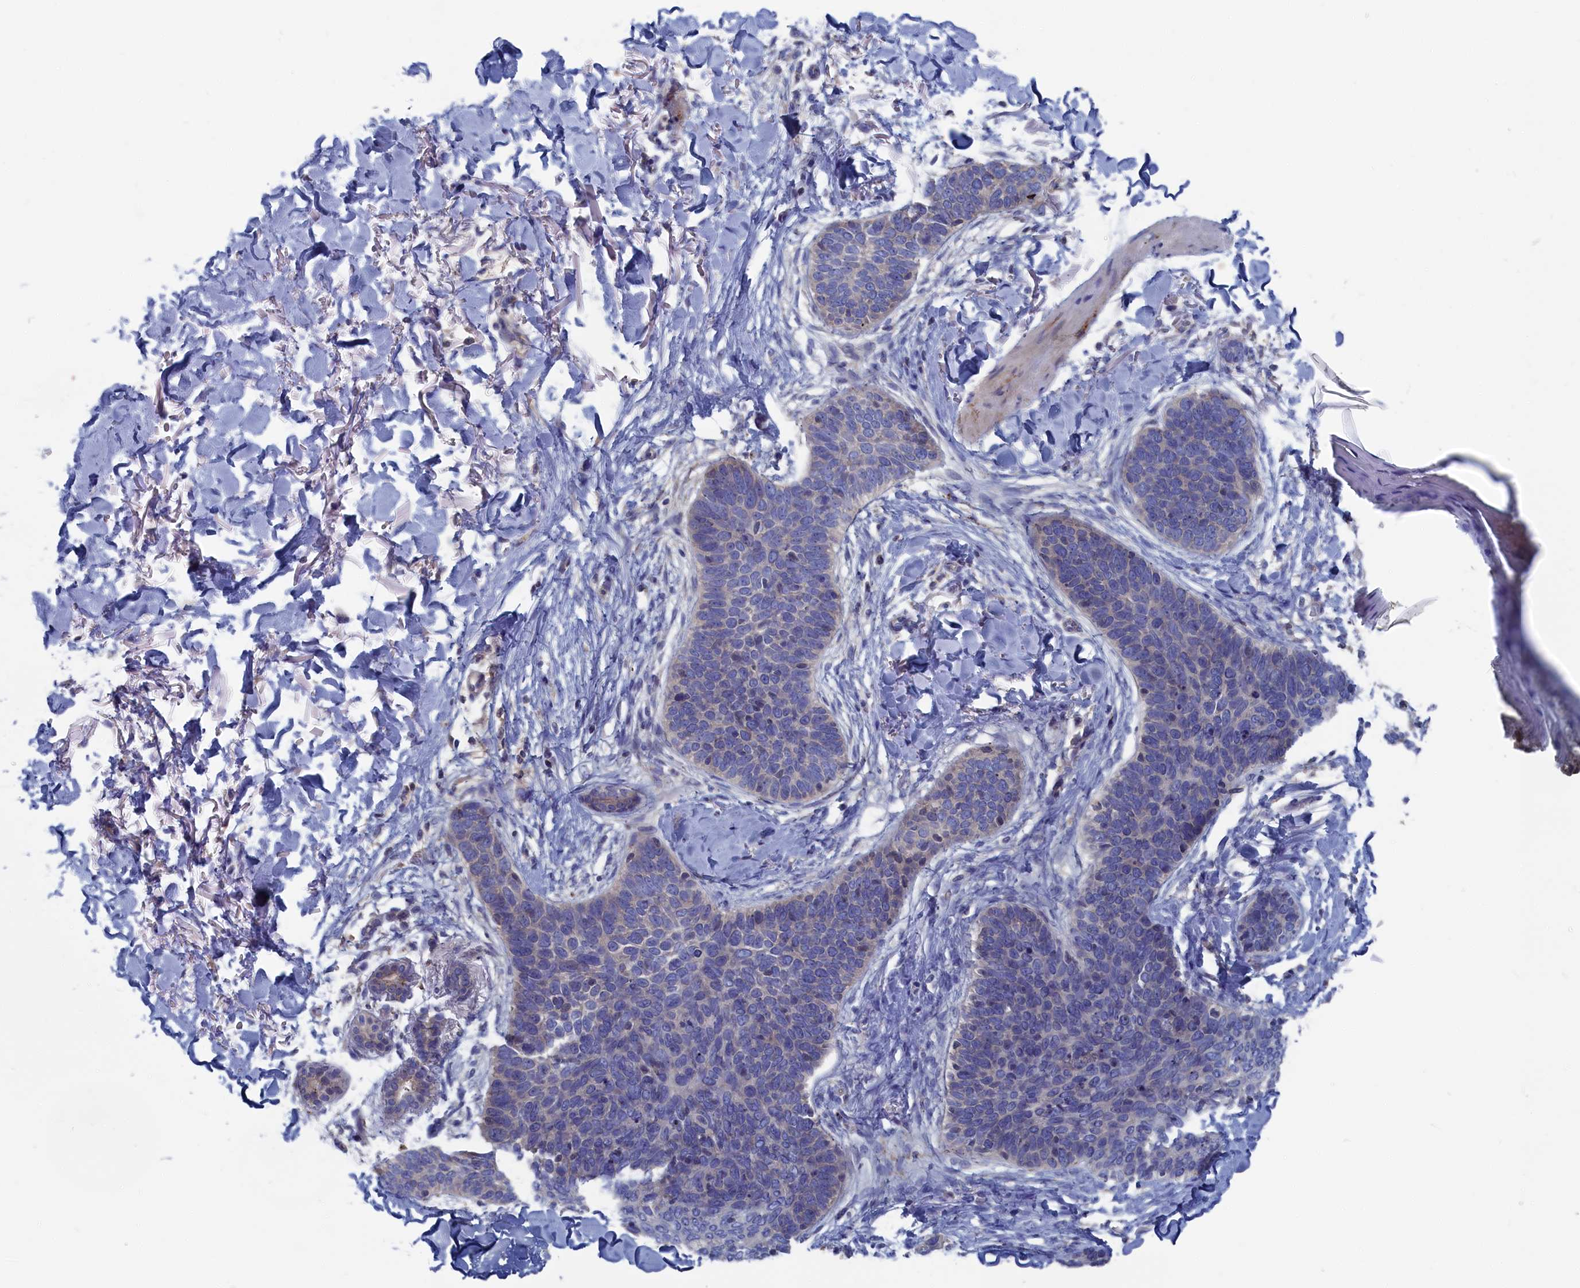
{"staining": {"intensity": "negative", "quantity": "none", "location": "none"}, "tissue": "skin cancer", "cell_type": "Tumor cells", "image_type": "cancer", "snomed": [{"axis": "morphology", "description": "Basal cell carcinoma"}, {"axis": "topography", "description": "Skin"}], "caption": "A high-resolution histopathology image shows immunohistochemistry staining of skin basal cell carcinoma, which reveals no significant positivity in tumor cells. The staining was performed using DAB to visualize the protein expression in brown, while the nuclei were stained in blue with hematoxylin (Magnification: 20x).", "gene": "CEND1", "patient": {"sex": "male", "age": 85}}